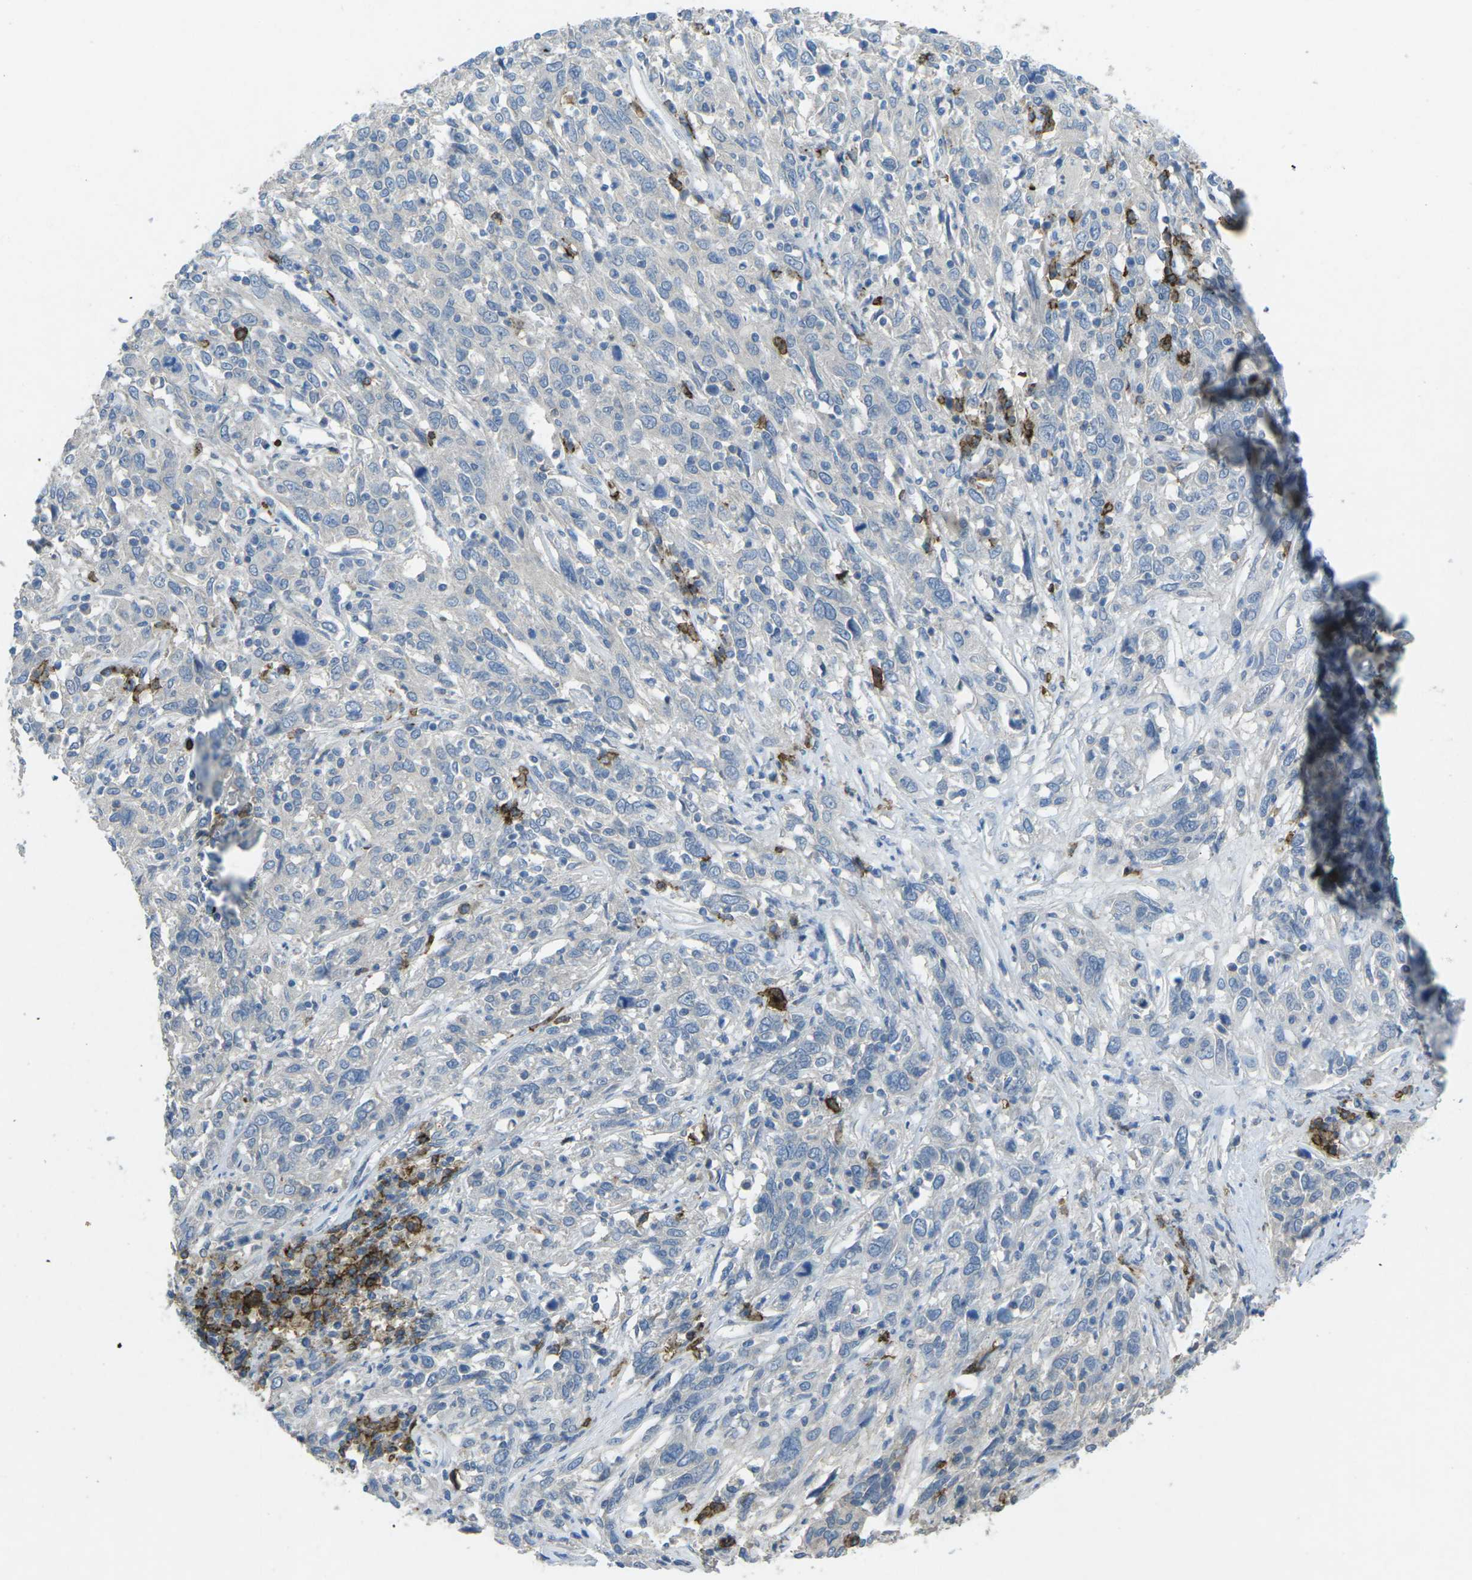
{"staining": {"intensity": "negative", "quantity": "none", "location": "none"}, "tissue": "cervical cancer", "cell_type": "Tumor cells", "image_type": "cancer", "snomed": [{"axis": "morphology", "description": "Squamous cell carcinoma, NOS"}, {"axis": "topography", "description": "Cervix"}], "caption": "This is a photomicrograph of immunohistochemistry (IHC) staining of cervical squamous cell carcinoma, which shows no positivity in tumor cells. Brightfield microscopy of IHC stained with DAB (brown) and hematoxylin (blue), captured at high magnification.", "gene": "CD19", "patient": {"sex": "female", "age": 46}}